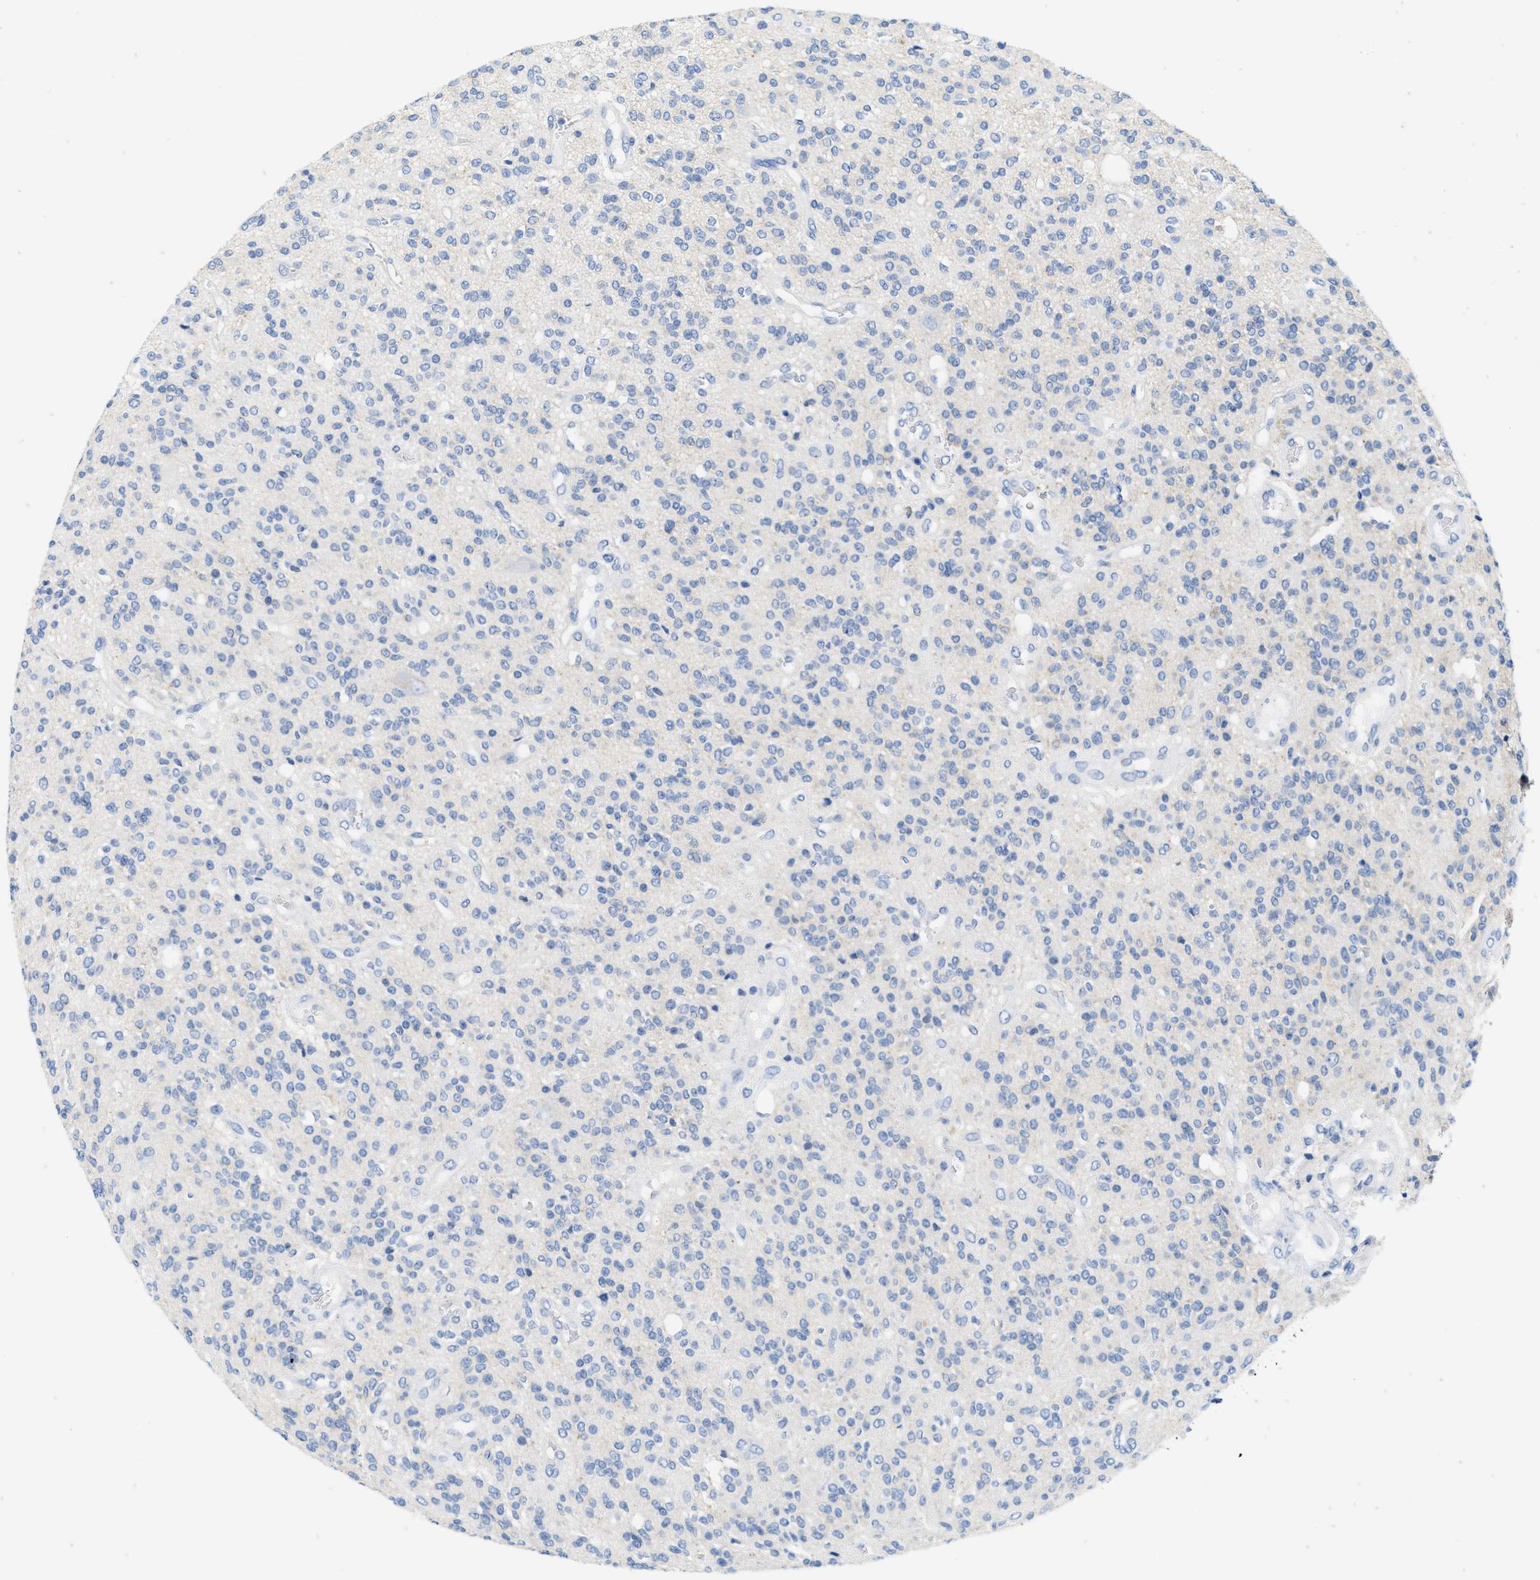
{"staining": {"intensity": "negative", "quantity": "none", "location": "none"}, "tissue": "glioma", "cell_type": "Tumor cells", "image_type": "cancer", "snomed": [{"axis": "morphology", "description": "Glioma, malignant, High grade"}, {"axis": "topography", "description": "Brain"}], "caption": "The image exhibits no staining of tumor cells in malignant glioma (high-grade).", "gene": "ABCB11", "patient": {"sex": "male", "age": 34}}